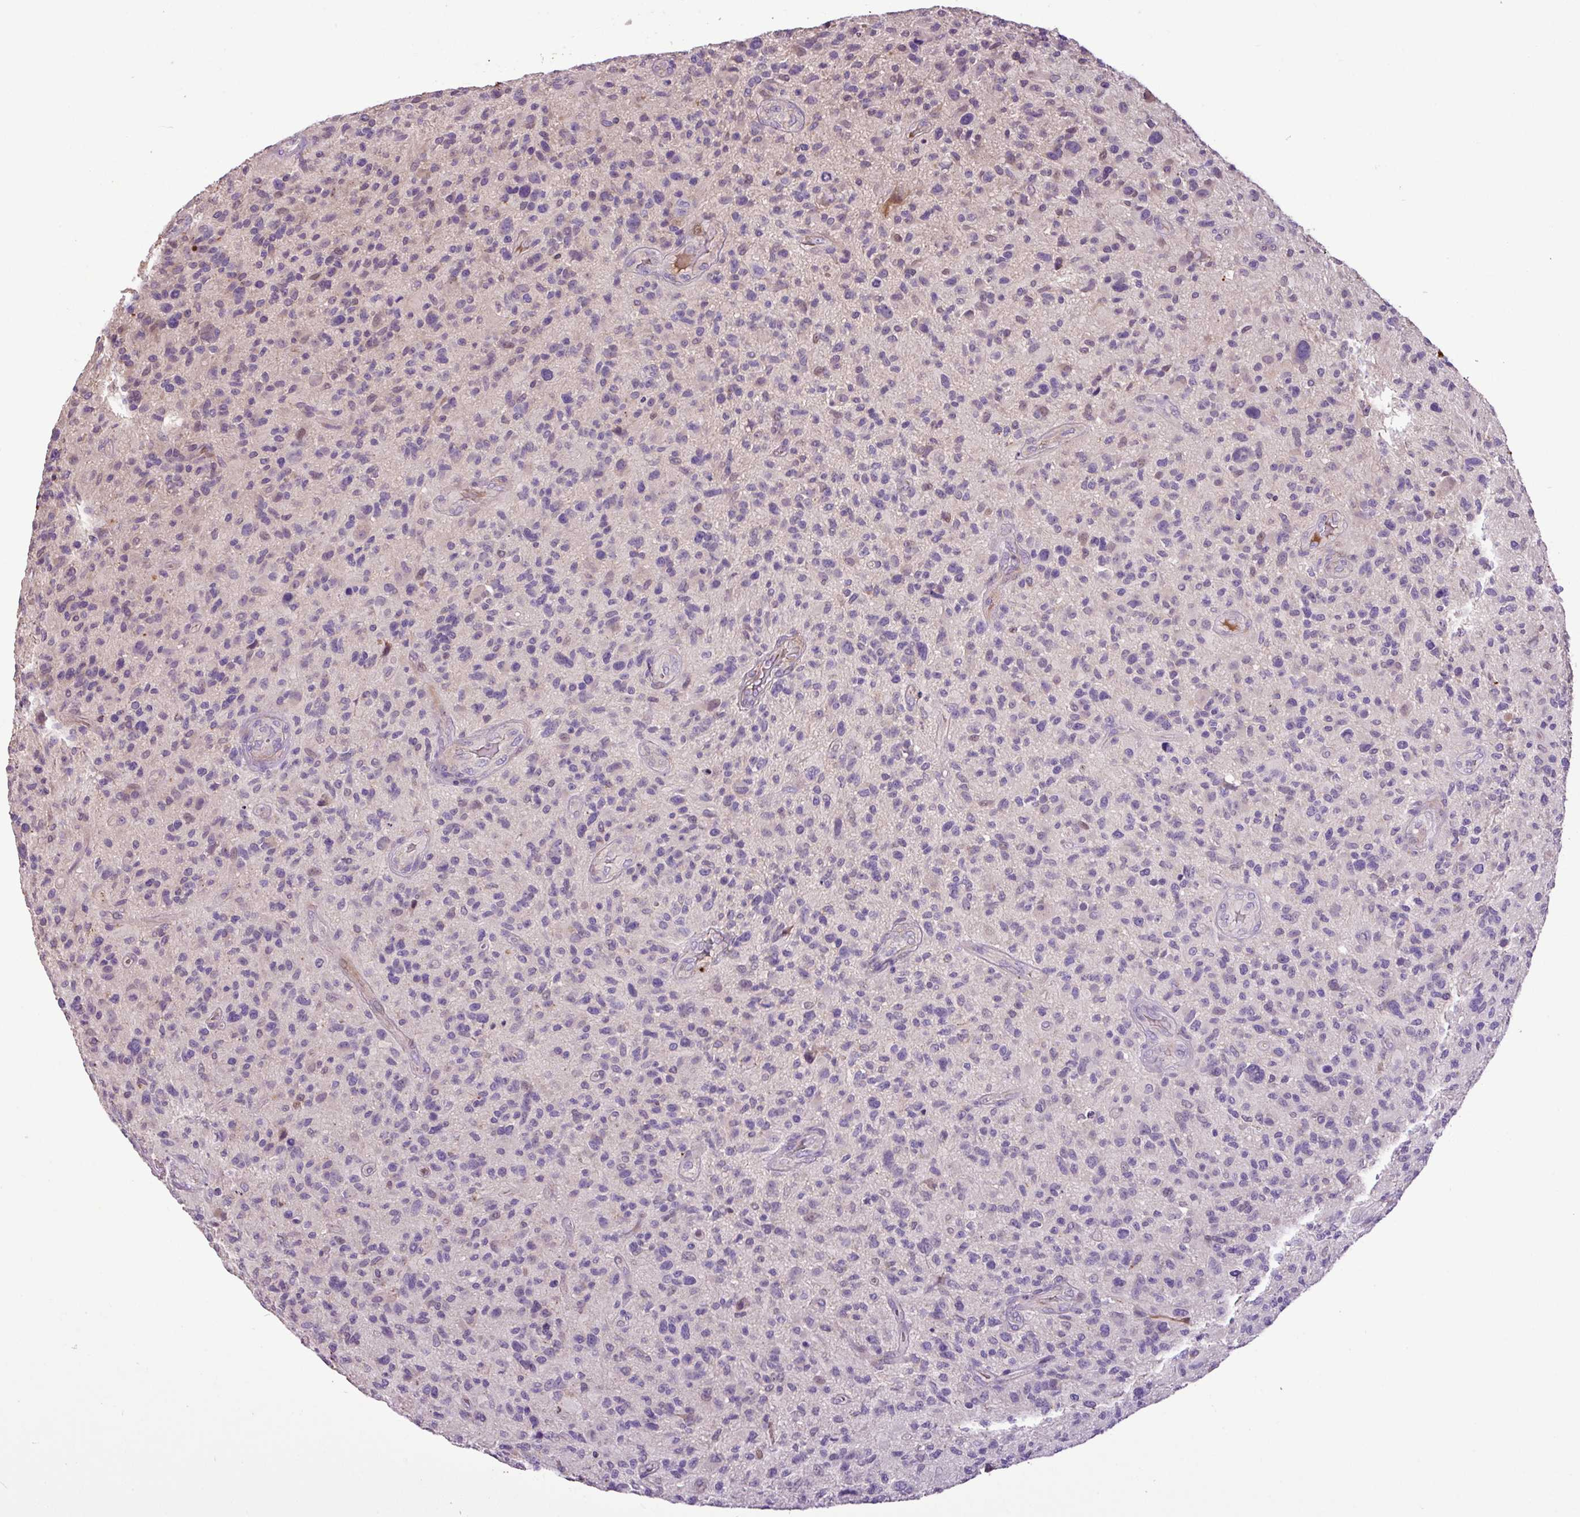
{"staining": {"intensity": "negative", "quantity": "none", "location": "none"}, "tissue": "glioma", "cell_type": "Tumor cells", "image_type": "cancer", "snomed": [{"axis": "morphology", "description": "Glioma, malignant, High grade"}, {"axis": "topography", "description": "Brain"}], "caption": "DAB (3,3'-diaminobenzidine) immunohistochemical staining of human glioma displays no significant positivity in tumor cells.", "gene": "ZNF266", "patient": {"sex": "male", "age": 47}}